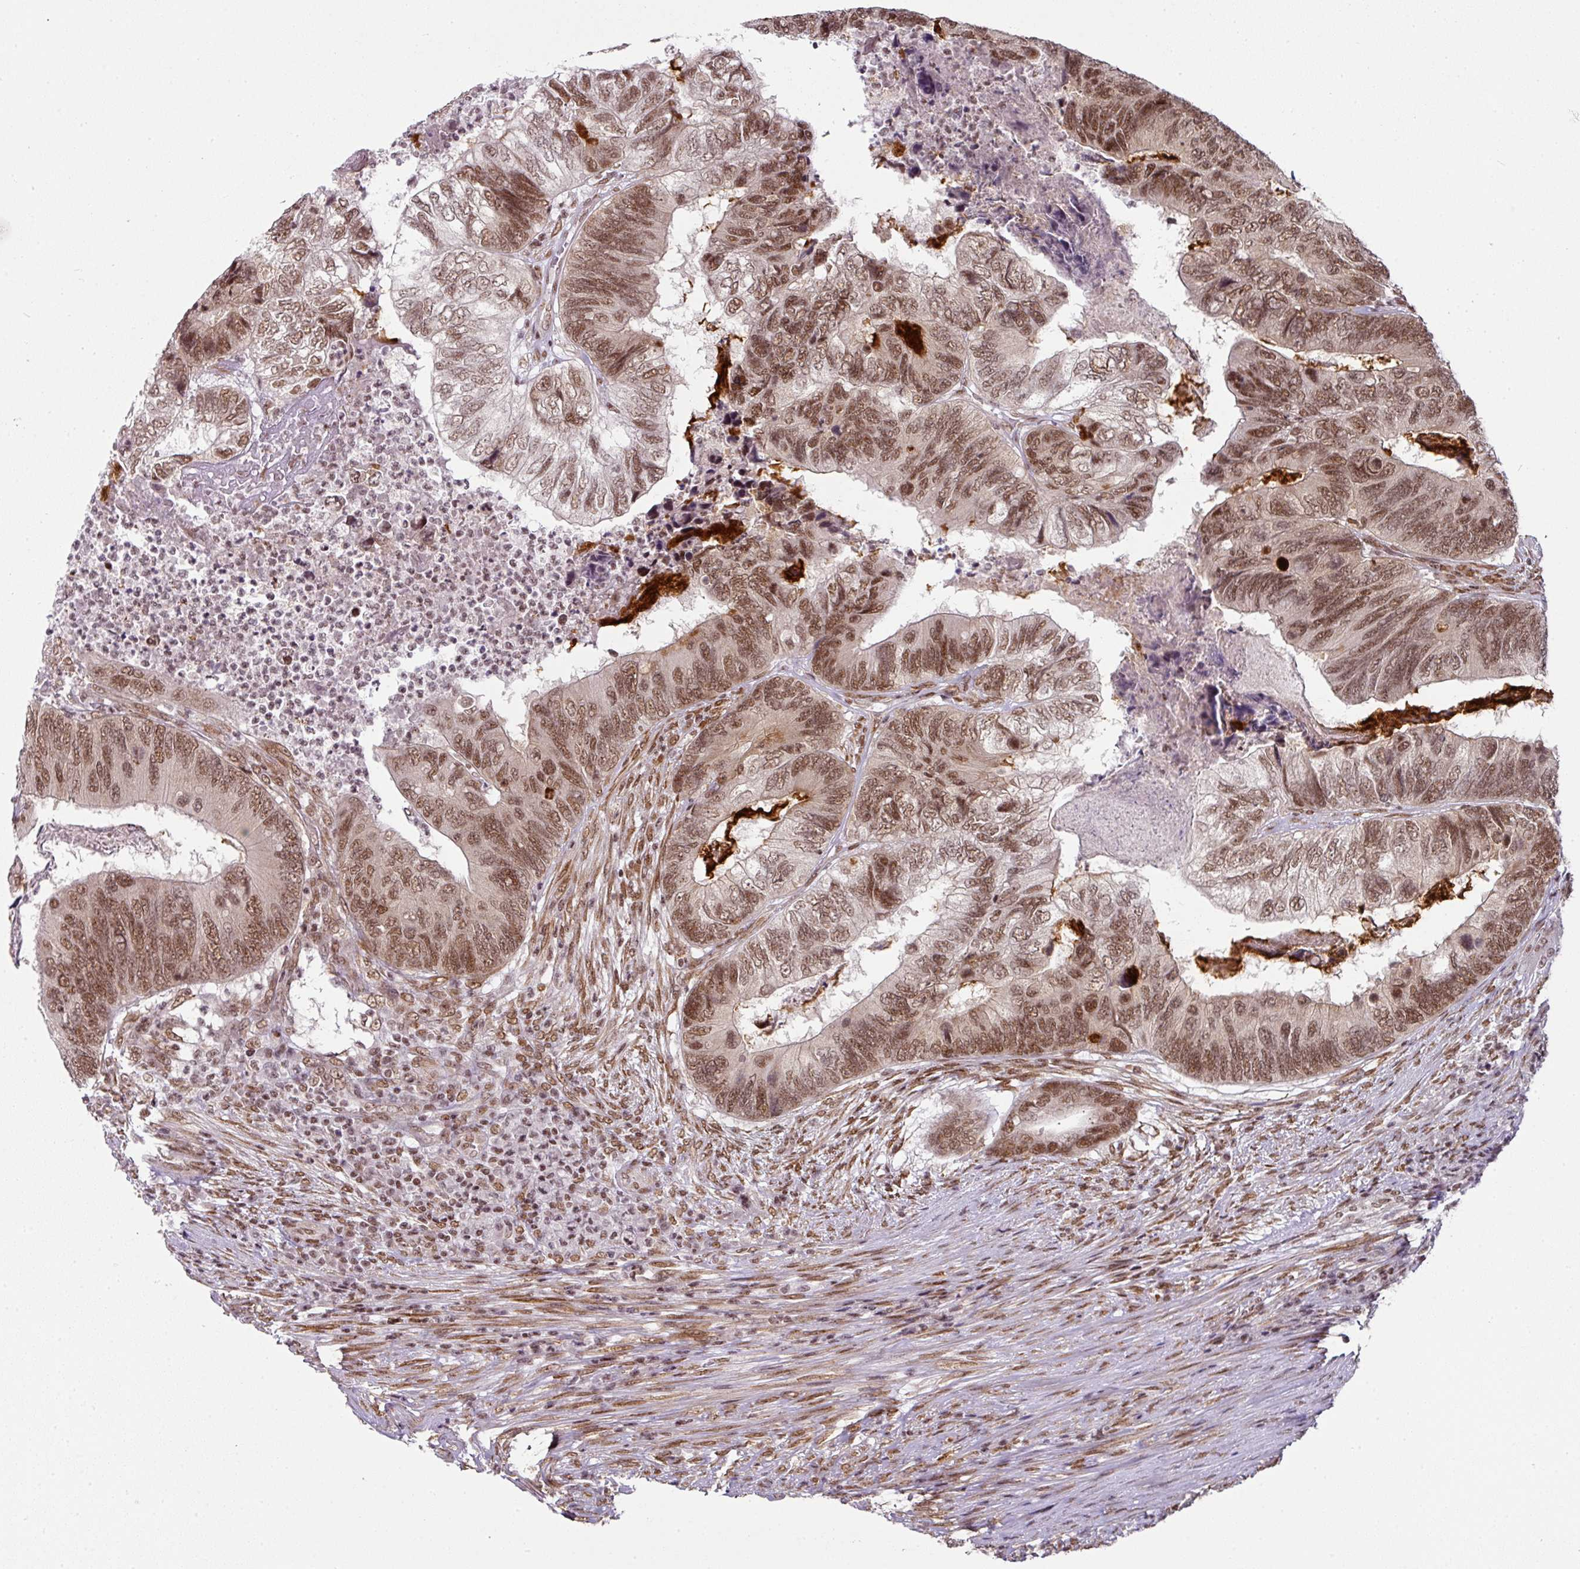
{"staining": {"intensity": "moderate", "quantity": ">75%", "location": "nuclear"}, "tissue": "colorectal cancer", "cell_type": "Tumor cells", "image_type": "cancer", "snomed": [{"axis": "morphology", "description": "Adenocarcinoma, NOS"}, {"axis": "topography", "description": "Colon"}], "caption": "The immunohistochemical stain labels moderate nuclear staining in tumor cells of colorectal cancer tissue.", "gene": "NFYA", "patient": {"sex": "female", "age": 67}}